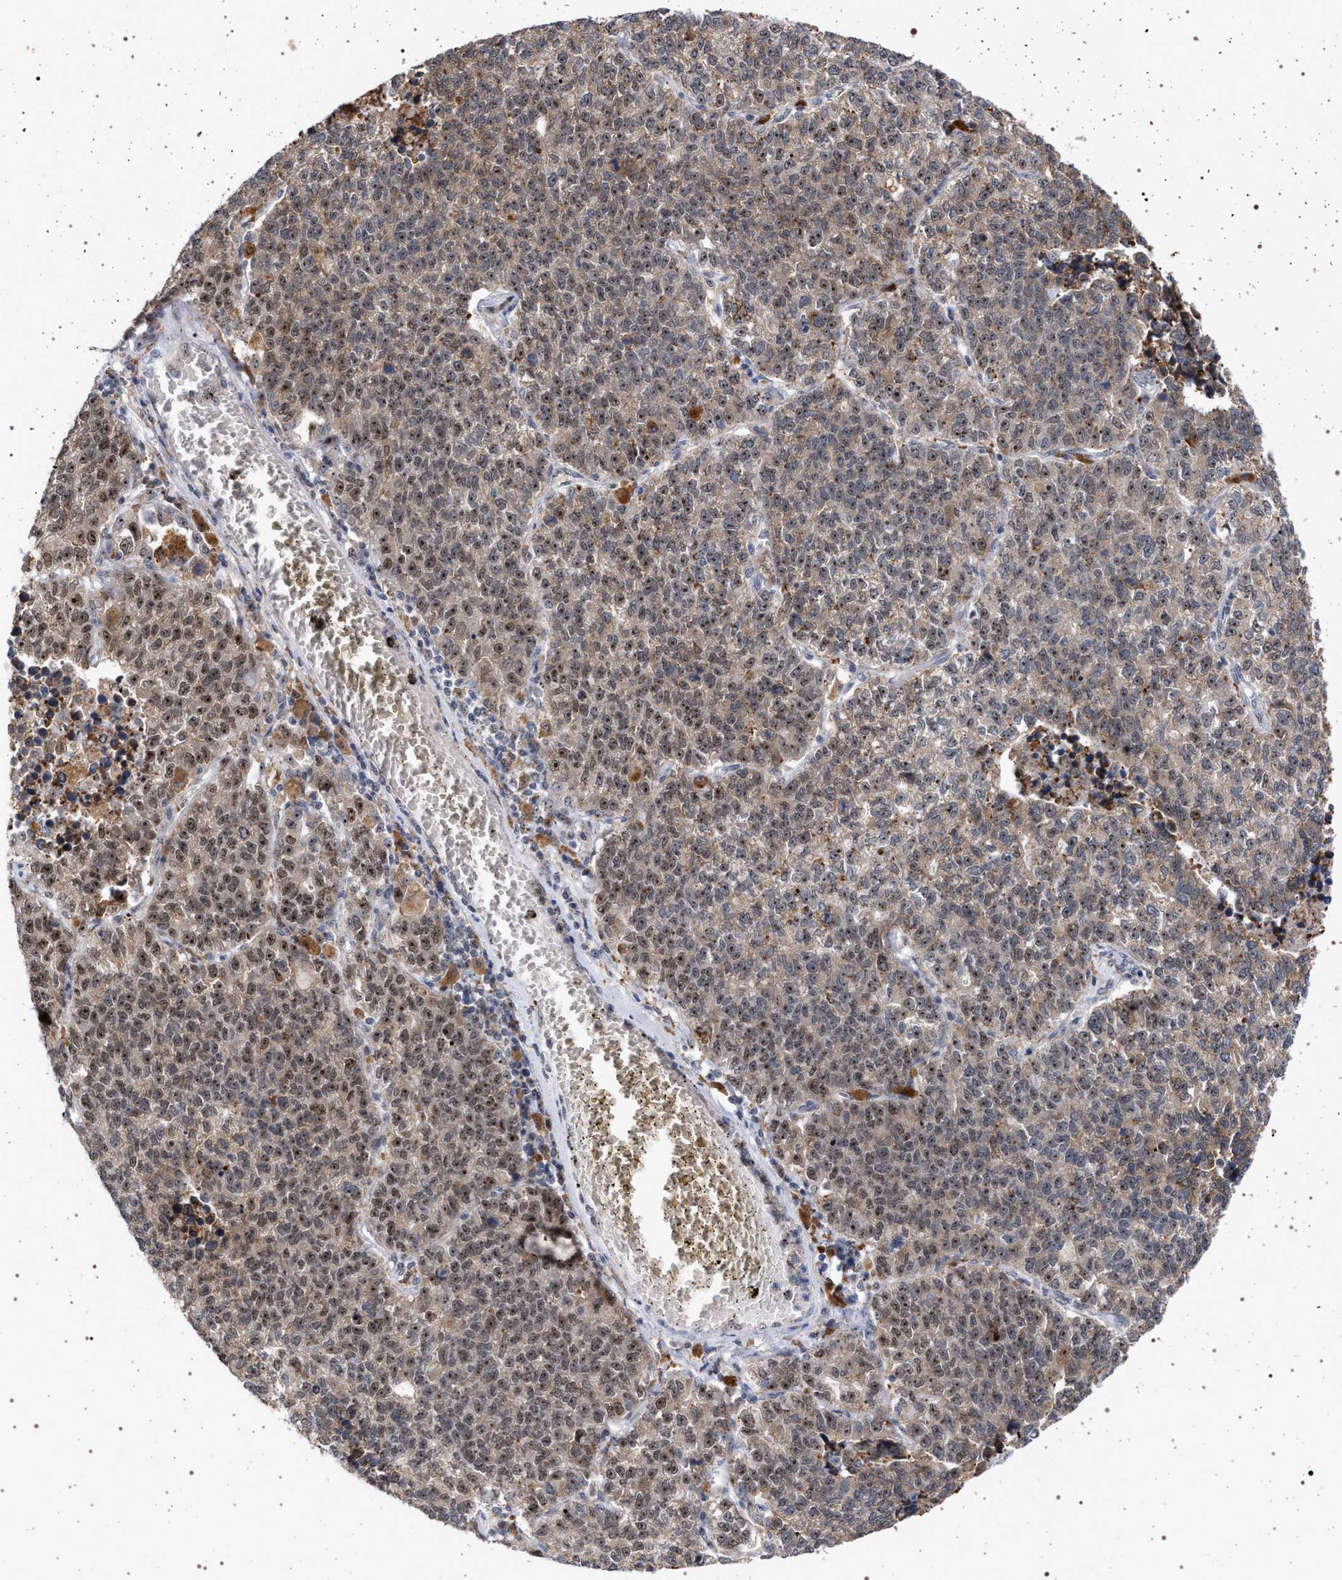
{"staining": {"intensity": "moderate", "quantity": ">75%", "location": "cytoplasmic/membranous,nuclear"}, "tissue": "lung cancer", "cell_type": "Tumor cells", "image_type": "cancer", "snomed": [{"axis": "morphology", "description": "Adenocarcinoma, NOS"}, {"axis": "topography", "description": "Lung"}], "caption": "Lung cancer tissue exhibits moderate cytoplasmic/membranous and nuclear expression in approximately >75% of tumor cells", "gene": "ELAC2", "patient": {"sex": "male", "age": 49}}